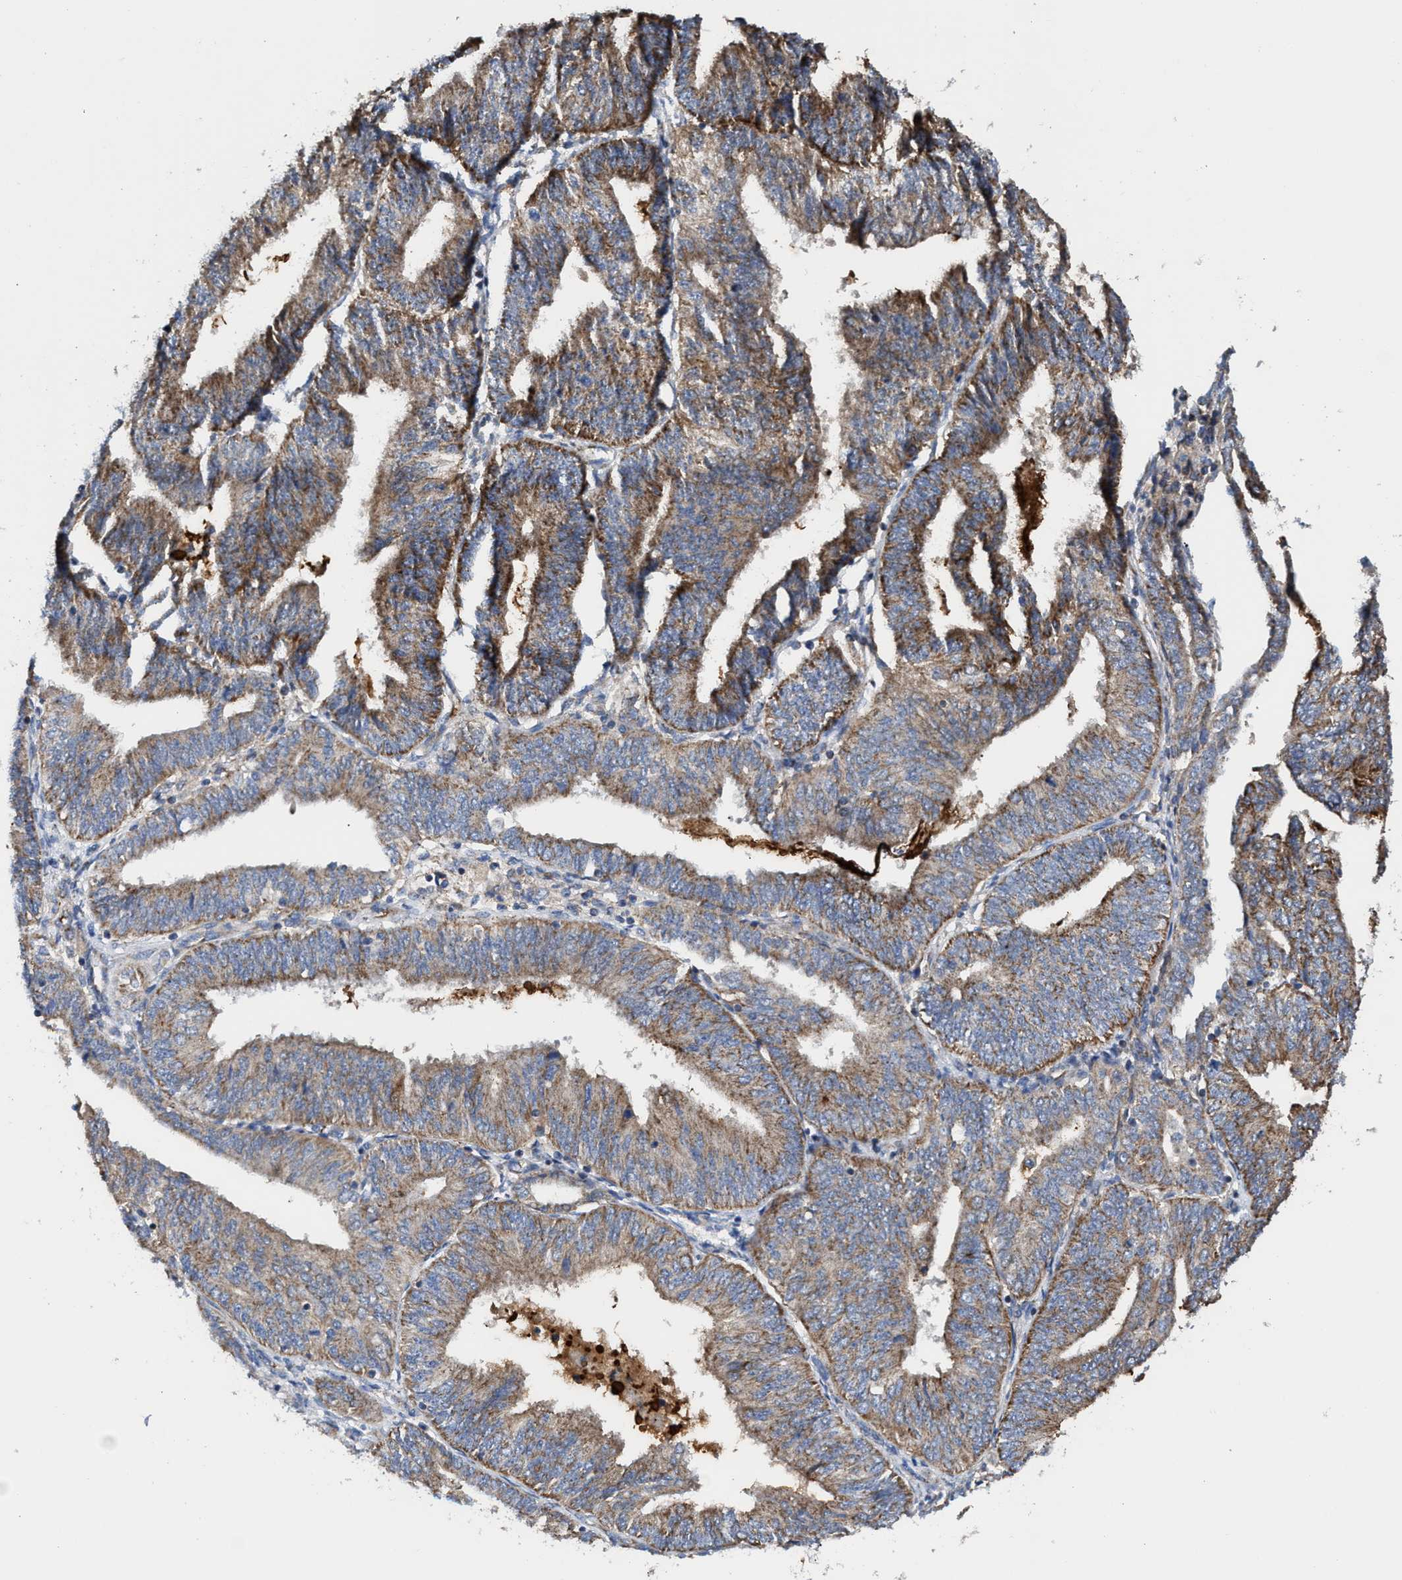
{"staining": {"intensity": "moderate", "quantity": ">75%", "location": "cytoplasmic/membranous"}, "tissue": "endometrial cancer", "cell_type": "Tumor cells", "image_type": "cancer", "snomed": [{"axis": "morphology", "description": "Adenocarcinoma, NOS"}, {"axis": "topography", "description": "Endometrium"}], "caption": "Endometrial cancer (adenocarcinoma) was stained to show a protein in brown. There is medium levels of moderate cytoplasmic/membranous expression in approximately >75% of tumor cells. The protein of interest is stained brown, and the nuclei are stained in blue (DAB IHC with brightfield microscopy, high magnification).", "gene": "MECR", "patient": {"sex": "female", "age": 58}}